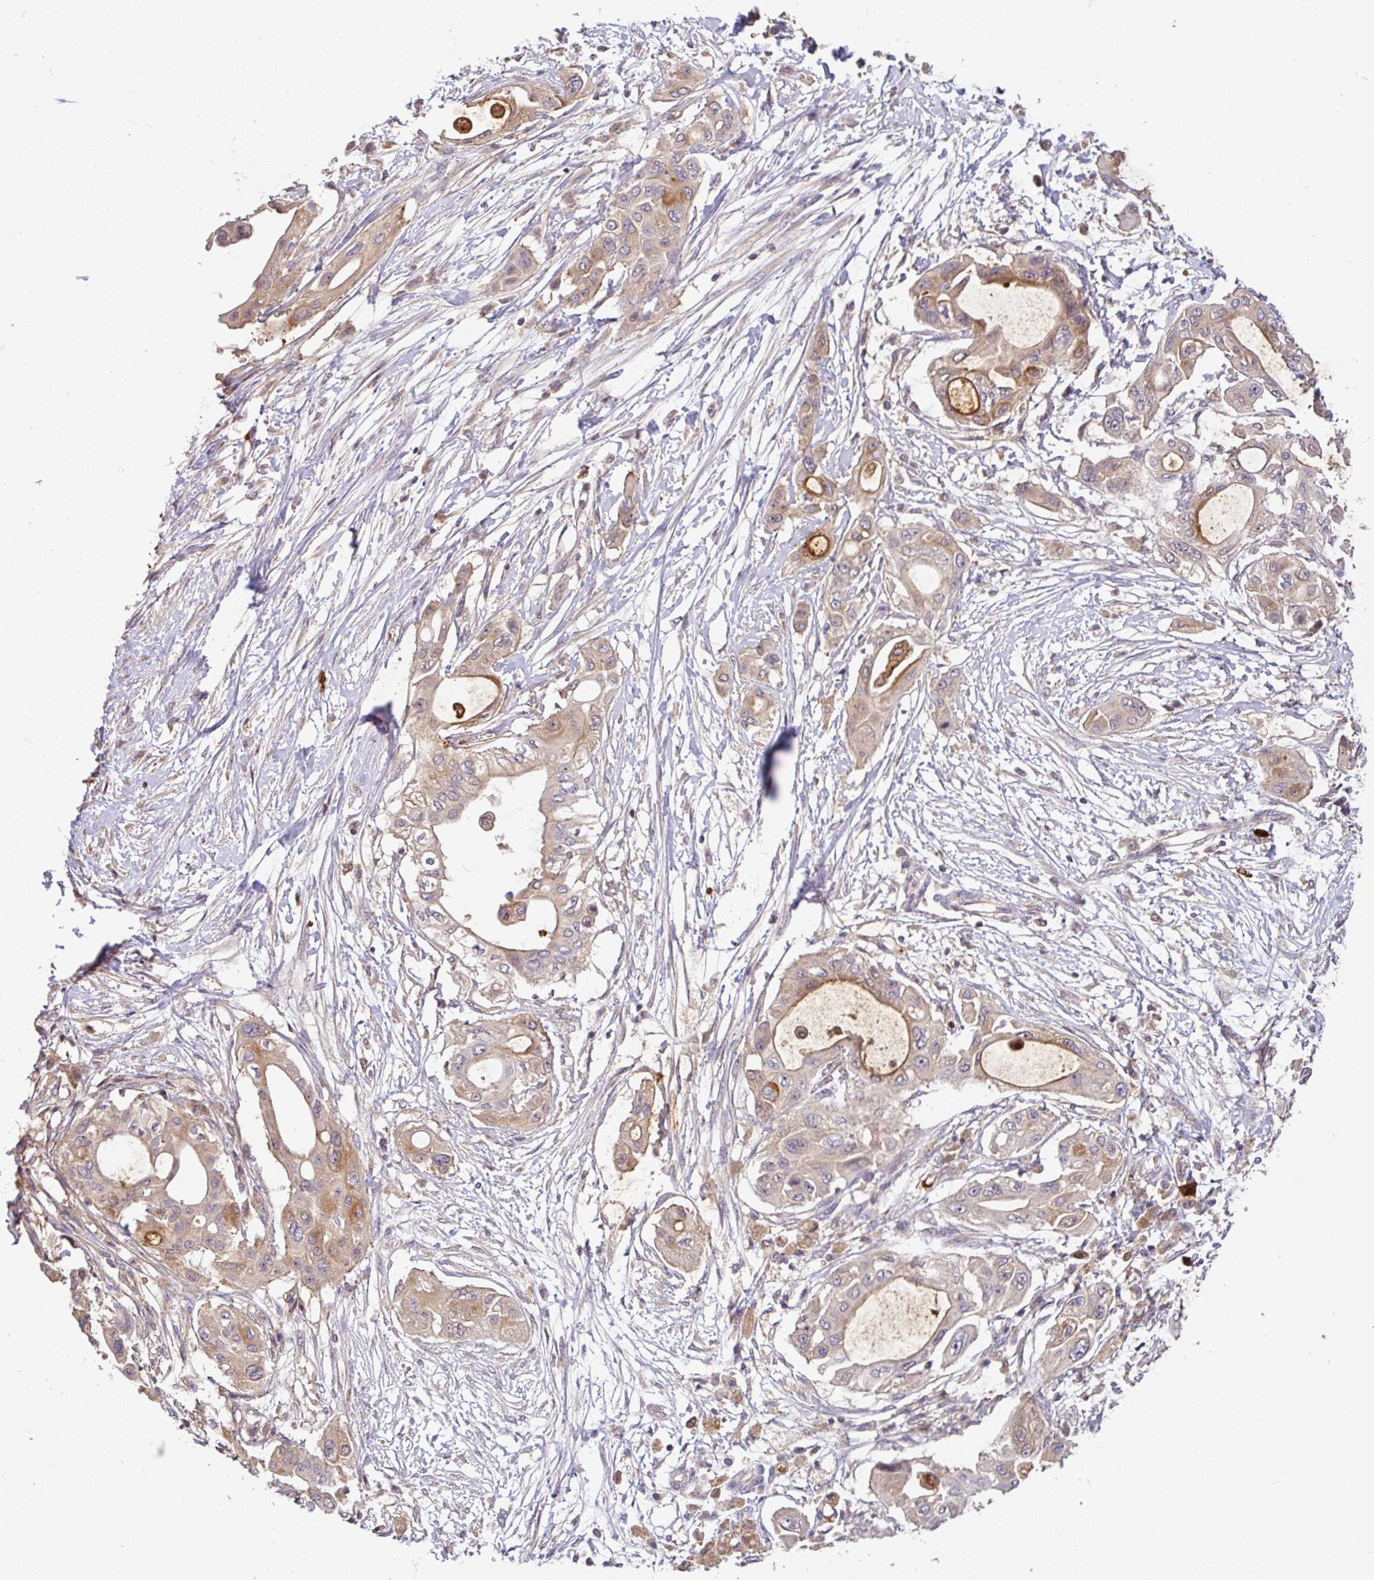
{"staining": {"intensity": "weak", "quantity": ">75%", "location": "cytoplasmic/membranous"}, "tissue": "pancreatic cancer", "cell_type": "Tumor cells", "image_type": "cancer", "snomed": [{"axis": "morphology", "description": "Adenocarcinoma, NOS"}, {"axis": "topography", "description": "Pancreas"}], "caption": "A micrograph of human pancreatic cancer (adenocarcinoma) stained for a protein reveals weak cytoplasmic/membranous brown staining in tumor cells.", "gene": "C1QTNF9B", "patient": {"sex": "male", "age": 68}}